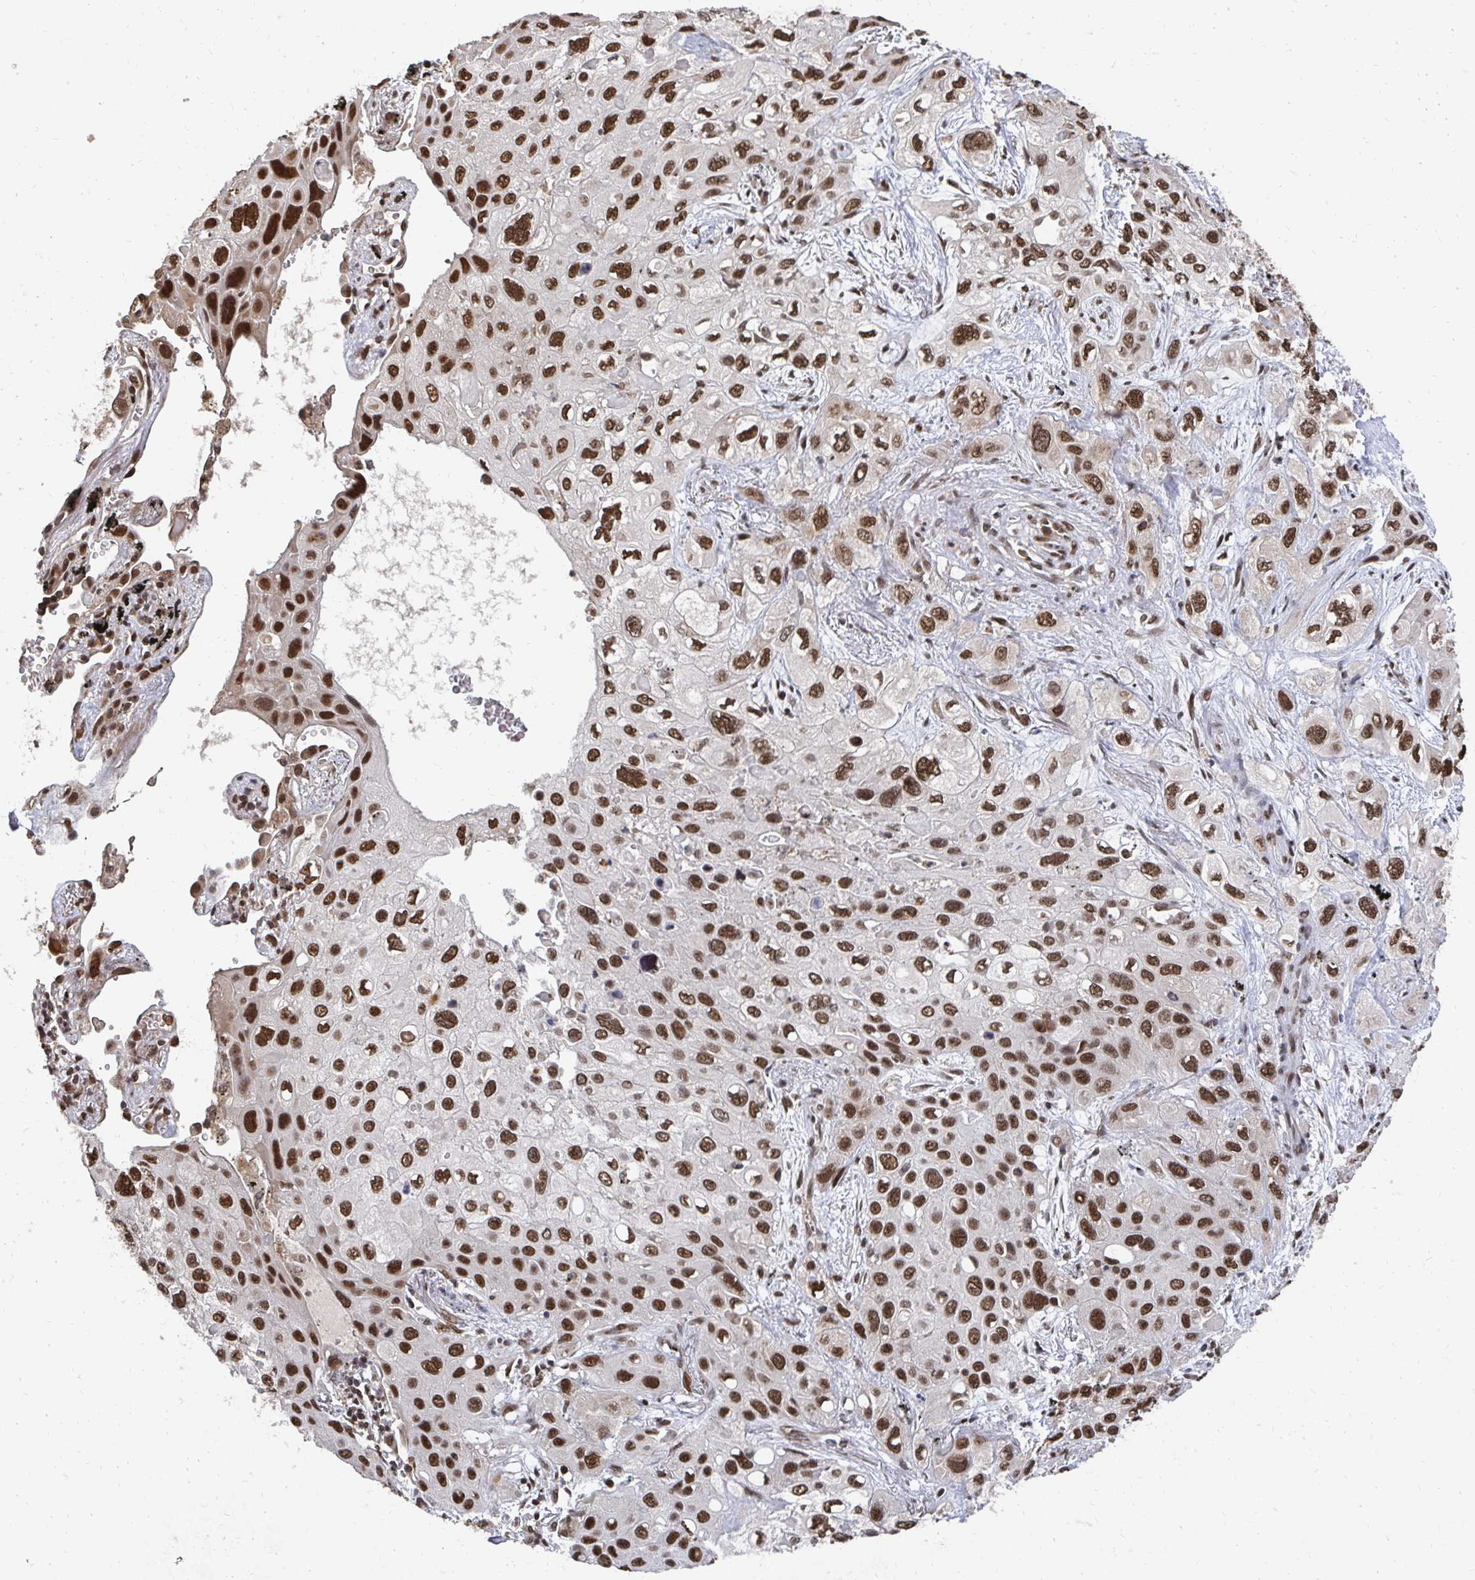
{"staining": {"intensity": "strong", "quantity": ">75%", "location": "nuclear"}, "tissue": "lung cancer", "cell_type": "Tumor cells", "image_type": "cancer", "snomed": [{"axis": "morphology", "description": "Squamous cell carcinoma, NOS"}, {"axis": "morphology", "description": "Squamous cell carcinoma, metastatic, NOS"}, {"axis": "topography", "description": "Lung"}], "caption": "IHC micrograph of human lung cancer (squamous cell carcinoma) stained for a protein (brown), which demonstrates high levels of strong nuclear staining in approximately >75% of tumor cells.", "gene": "GTF3C6", "patient": {"sex": "male", "age": 59}}